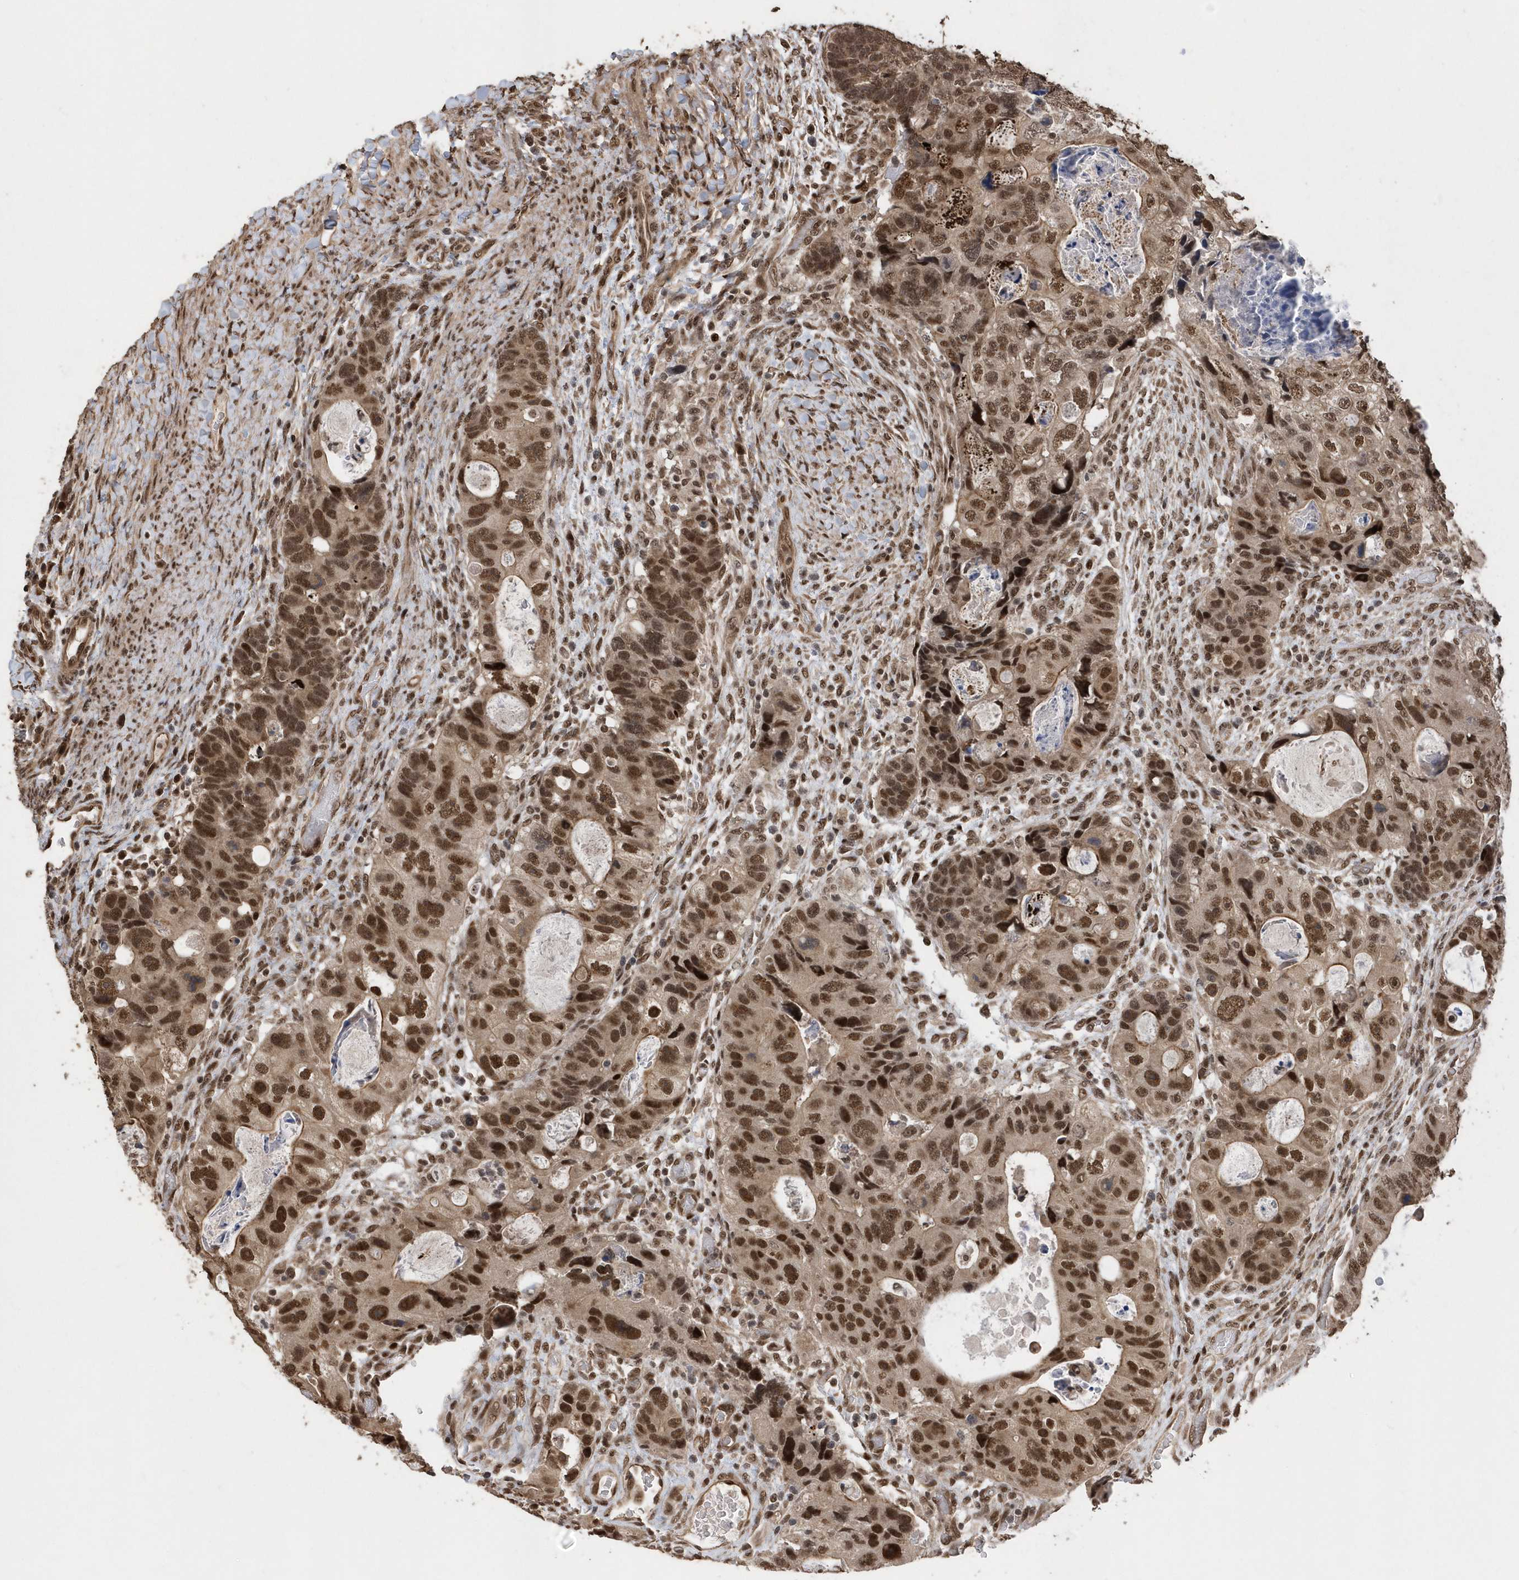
{"staining": {"intensity": "moderate", "quantity": ">75%", "location": "nuclear"}, "tissue": "colorectal cancer", "cell_type": "Tumor cells", "image_type": "cancer", "snomed": [{"axis": "morphology", "description": "Adenocarcinoma, NOS"}, {"axis": "topography", "description": "Rectum"}], "caption": "Immunohistochemical staining of colorectal cancer exhibits medium levels of moderate nuclear expression in approximately >75% of tumor cells.", "gene": "INTS12", "patient": {"sex": "male", "age": 59}}